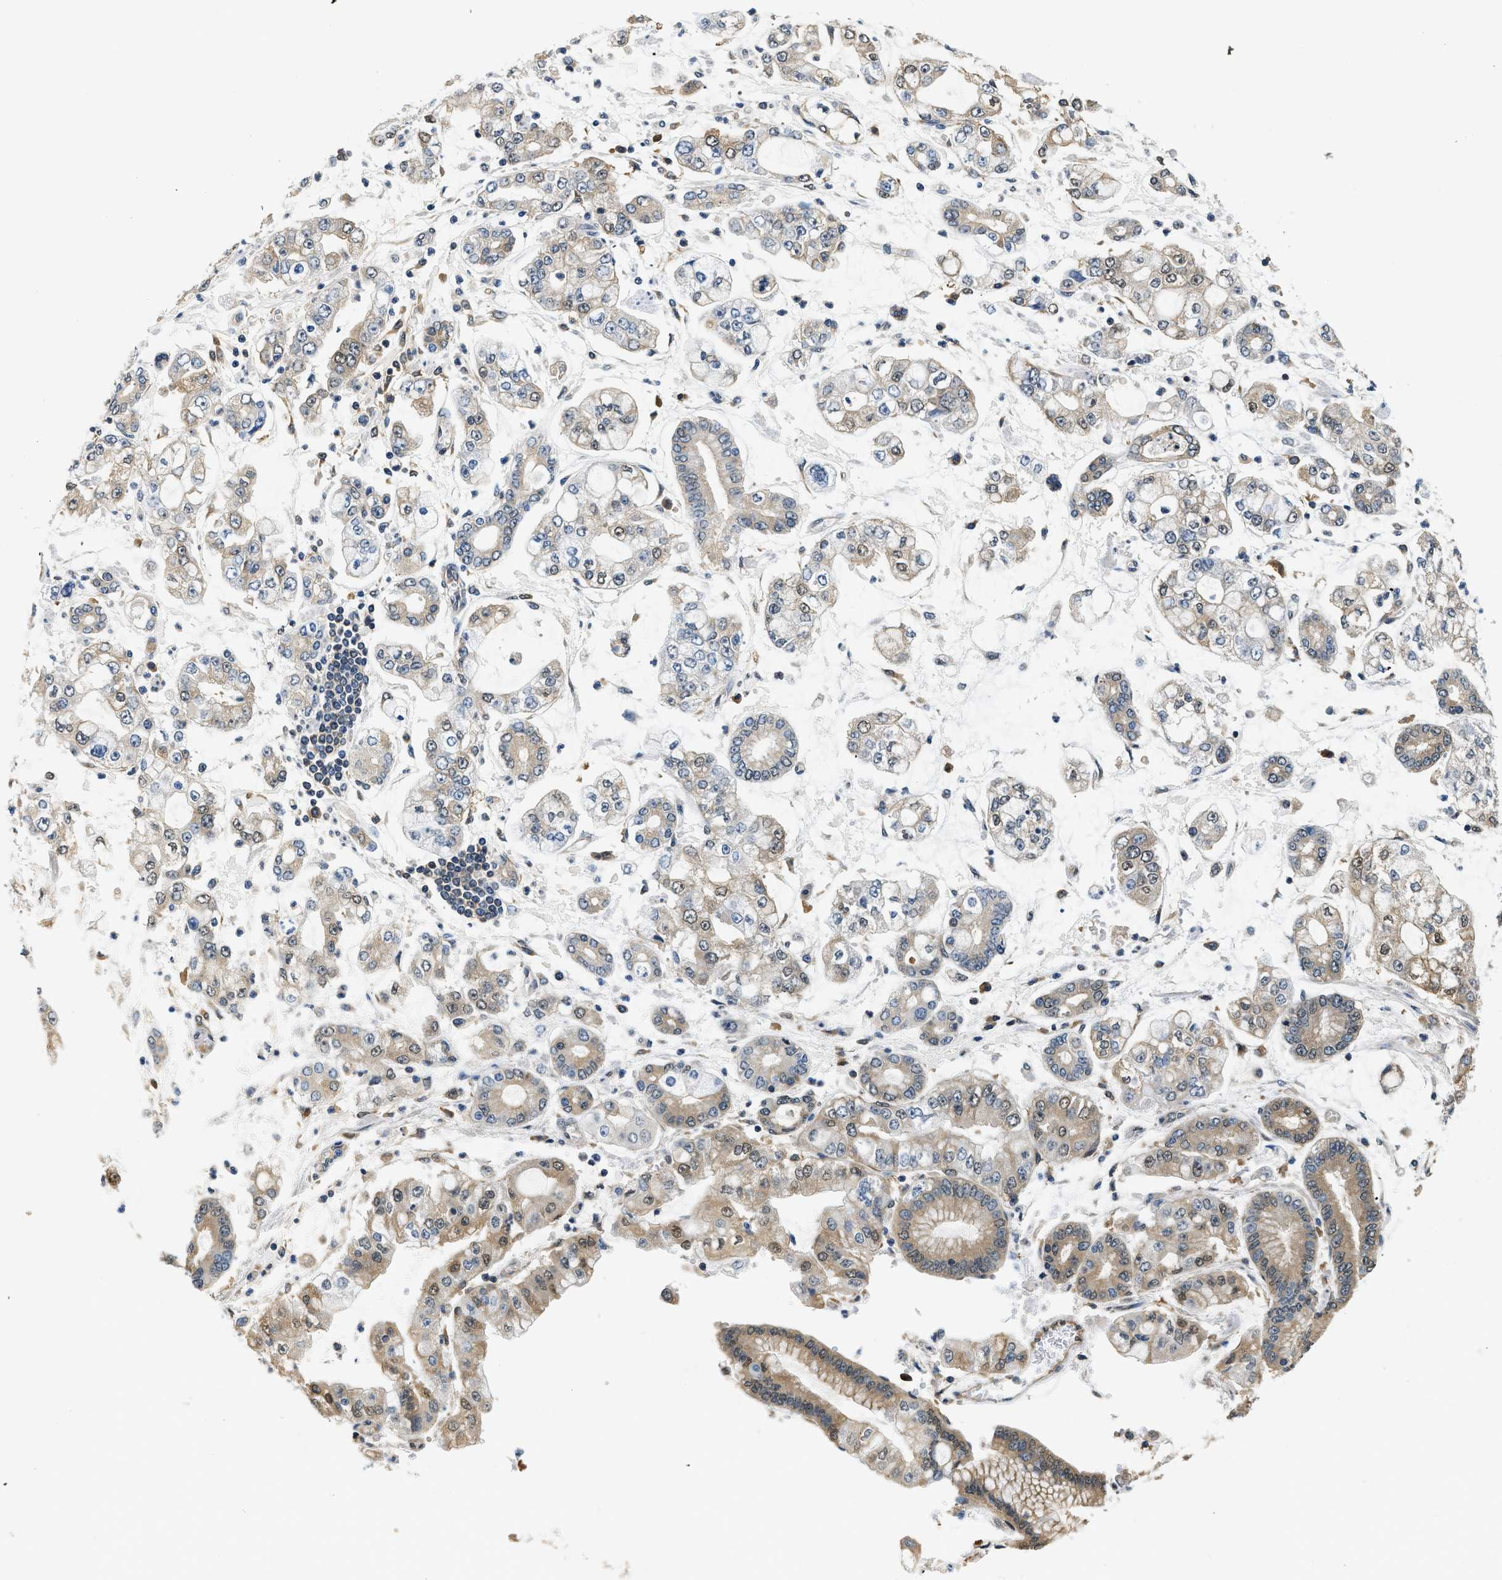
{"staining": {"intensity": "weak", "quantity": ">75%", "location": "cytoplasmic/membranous"}, "tissue": "stomach cancer", "cell_type": "Tumor cells", "image_type": "cancer", "snomed": [{"axis": "morphology", "description": "Adenocarcinoma, NOS"}, {"axis": "topography", "description": "Stomach"}], "caption": "Immunohistochemical staining of adenocarcinoma (stomach) displays low levels of weak cytoplasmic/membranous expression in about >75% of tumor cells.", "gene": "BCL7C", "patient": {"sex": "male", "age": 76}}